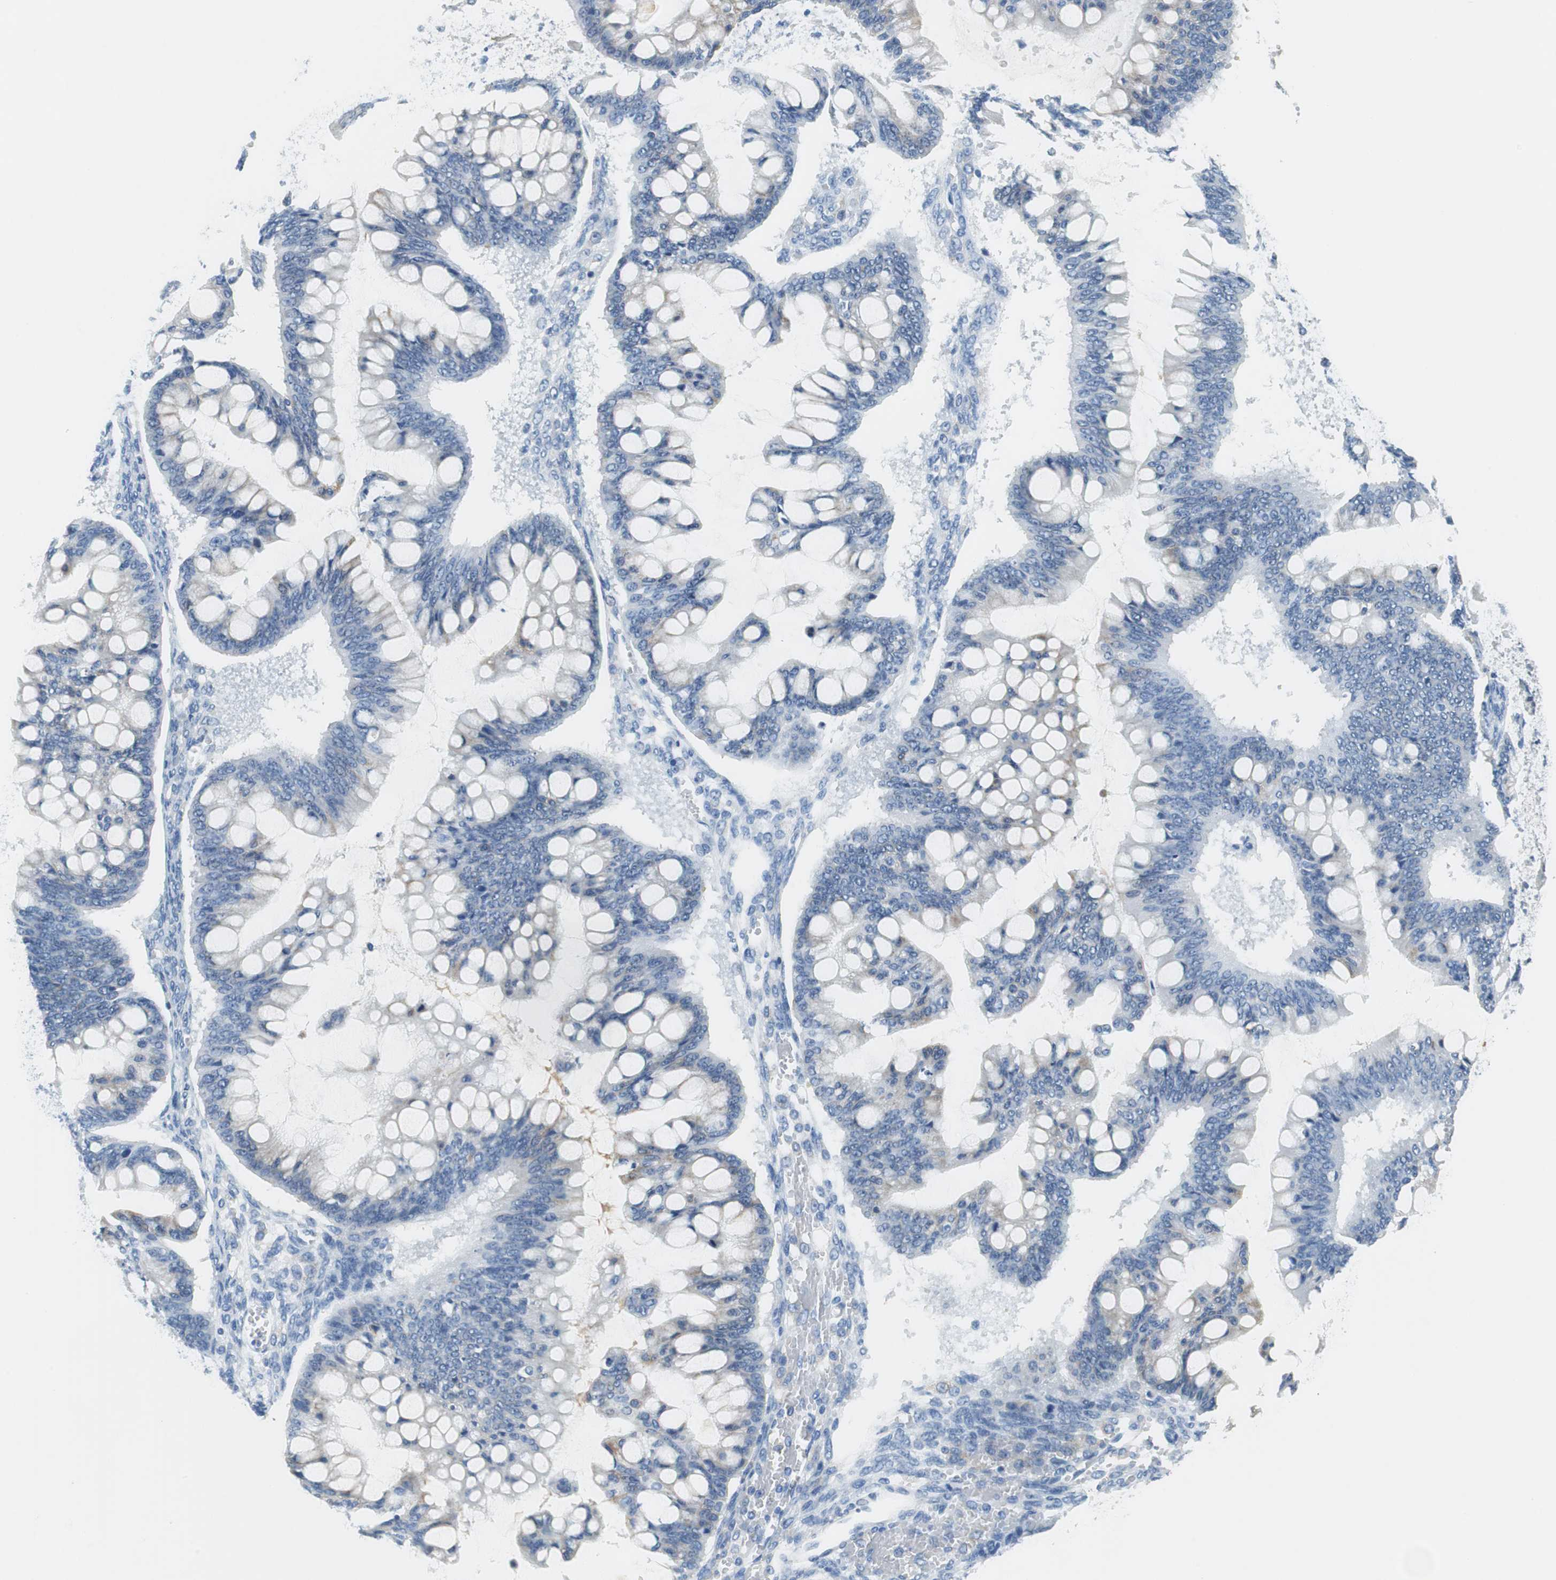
{"staining": {"intensity": "negative", "quantity": "none", "location": "none"}, "tissue": "ovarian cancer", "cell_type": "Tumor cells", "image_type": "cancer", "snomed": [{"axis": "morphology", "description": "Cystadenocarcinoma, mucinous, NOS"}, {"axis": "topography", "description": "Ovary"}], "caption": "The image shows no staining of tumor cells in ovarian mucinous cystadenocarcinoma.", "gene": "TEX264", "patient": {"sex": "female", "age": 73}}